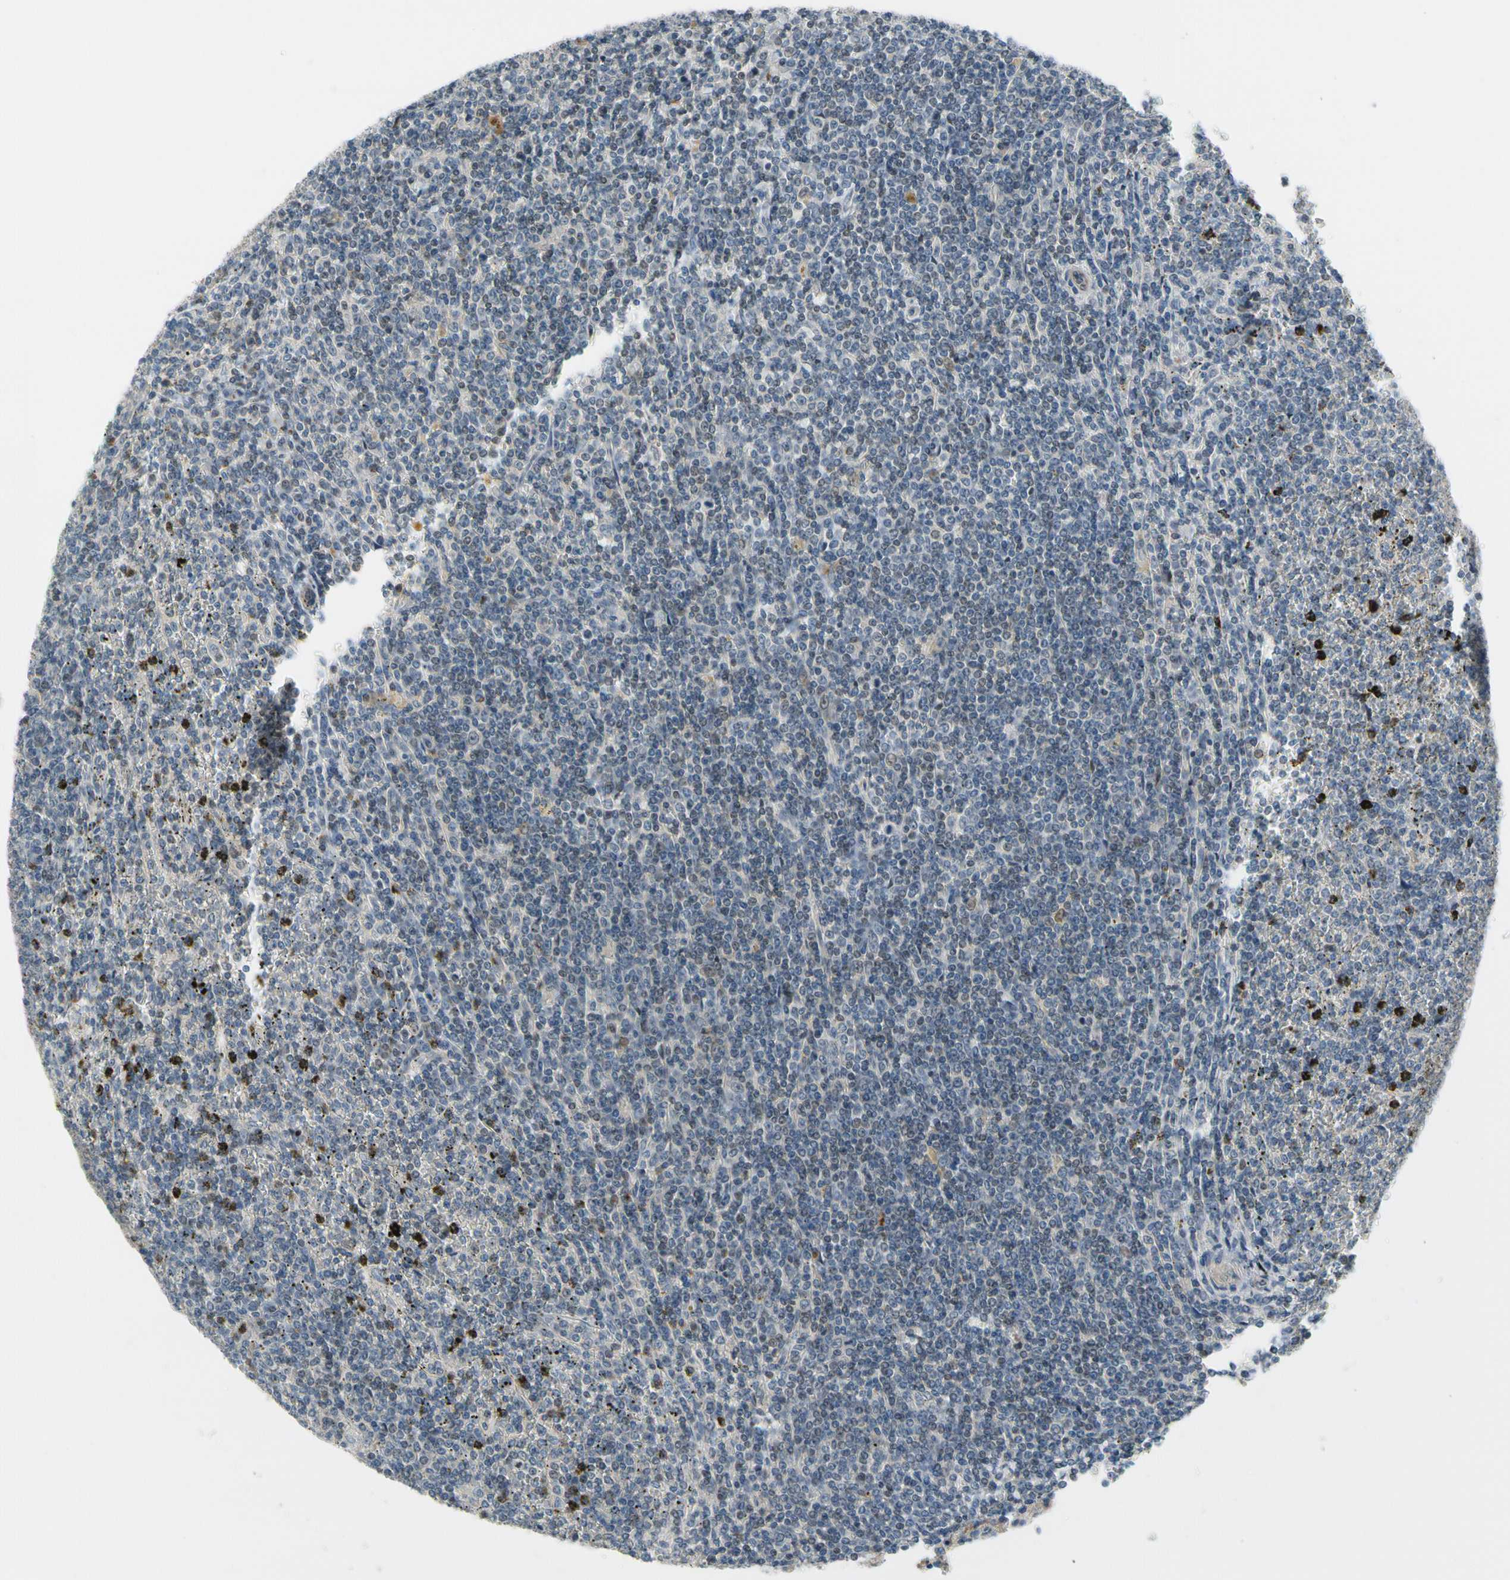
{"staining": {"intensity": "moderate", "quantity": "<25%", "location": "cytoplasmic/membranous"}, "tissue": "lymphoma", "cell_type": "Tumor cells", "image_type": "cancer", "snomed": [{"axis": "morphology", "description": "Malignant lymphoma, non-Hodgkin's type, Low grade"}, {"axis": "topography", "description": "Spleen"}], "caption": "Human lymphoma stained with a protein marker exhibits moderate staining in tumor cells.", "gene": "CFAP36", "patient": {"sex": "female", "age": 19}}